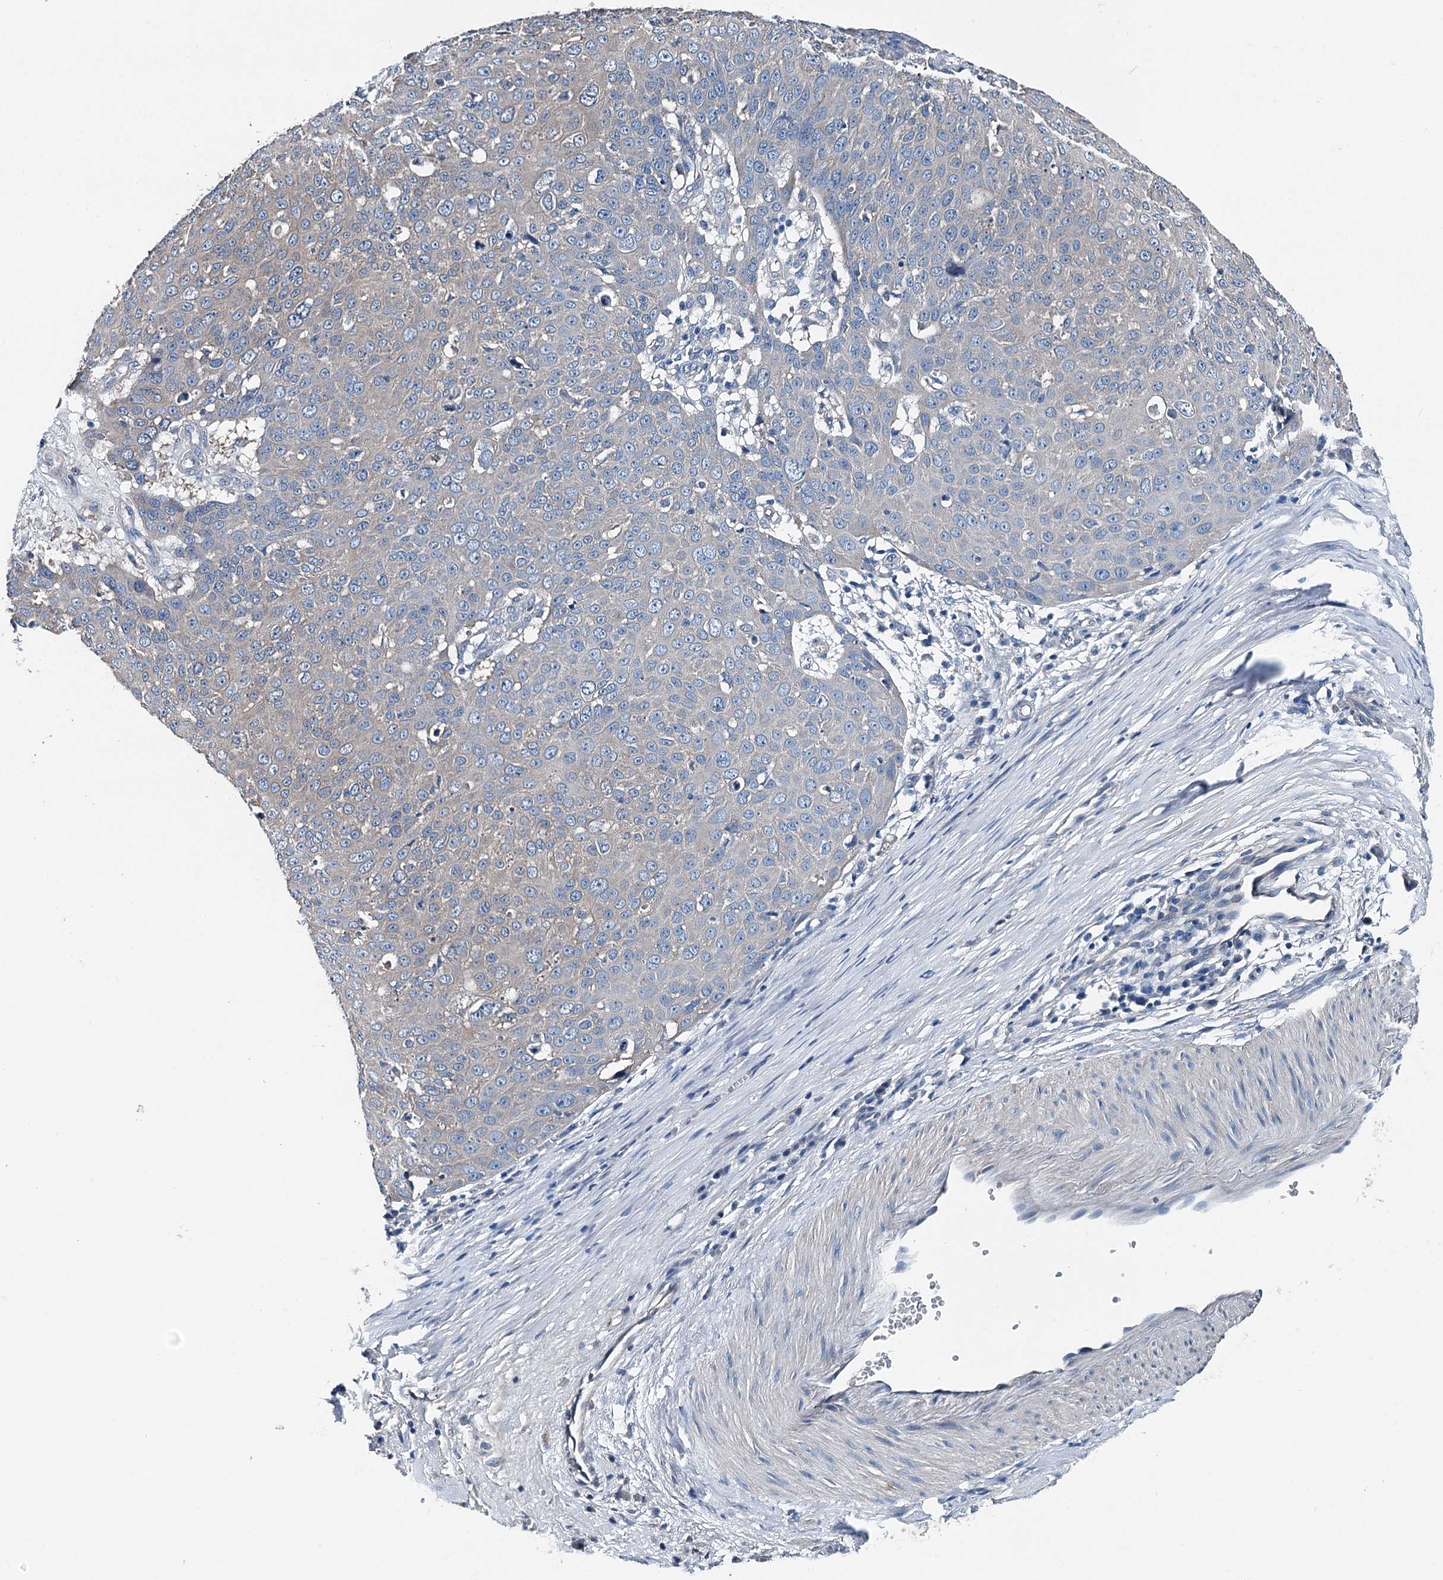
{"staining": {"intensity": "negative", "quantity": "none", "location": "none"}, "tissue": "skin cancer", "cell_type": "Tumor cells", "image_type": "cancer", "snomed": [{"axis": "morphology", "description": "Squamous cell carcinoma, NOS"}, {"axis": "topography", "description": "Skin"}], "caption": "IHC micrograph of neoplastic tissue: human skin cancer (squamous cell carcinoma) stained with DAB reveals no significant protein expression in tumor cells. (DAB (3,3'-diaminobenzidine) immunohistochemistry, high magnification).", "gene": "BHMT", "patient": {"sex": "male", "age": 71}}